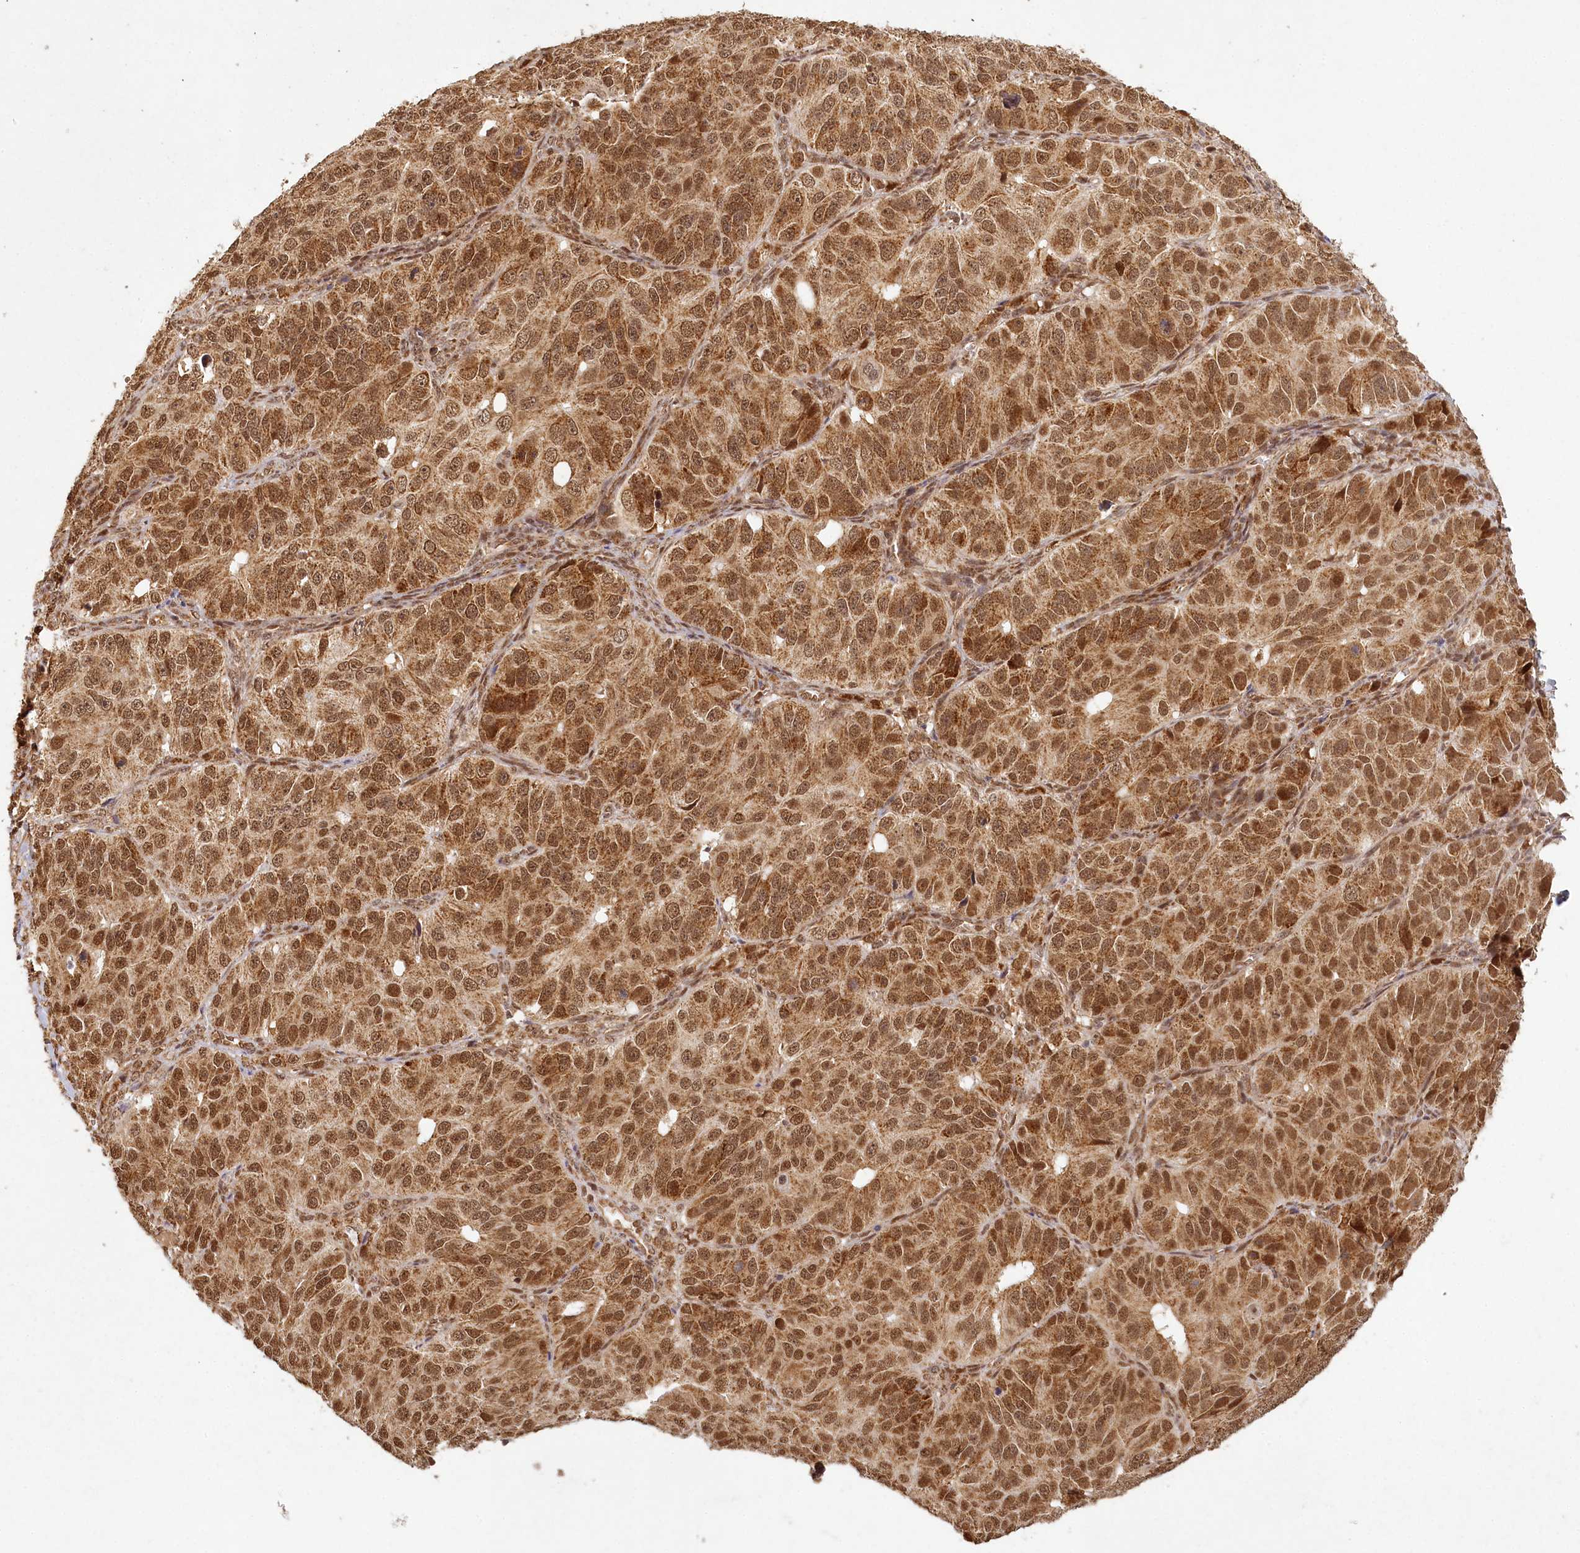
{"staining": {"intensity": "moderate", "quantity": ">75%", "location": "cytoplasmic/membranous,nuclear"}, "tissue": "ovarian cancer", "cell_type": "Tumor cells", "image_type": "cancer", "snomed": [{"axis": "morphology", "description": "Carcinoma, endometroid"}, {"axis": "topography", "description": "Ovary"}], "caption": "Tumor cells show moderate cytoplasmic/membranous and nuclear expression in about >75% of cells in ovarian cancer (endometroid carcinoma). The protein of interest is shown in brown color, while the nuclei are stained blue.", "gene": "MICU1", "patient": {"sex": "female", "age": 51}}